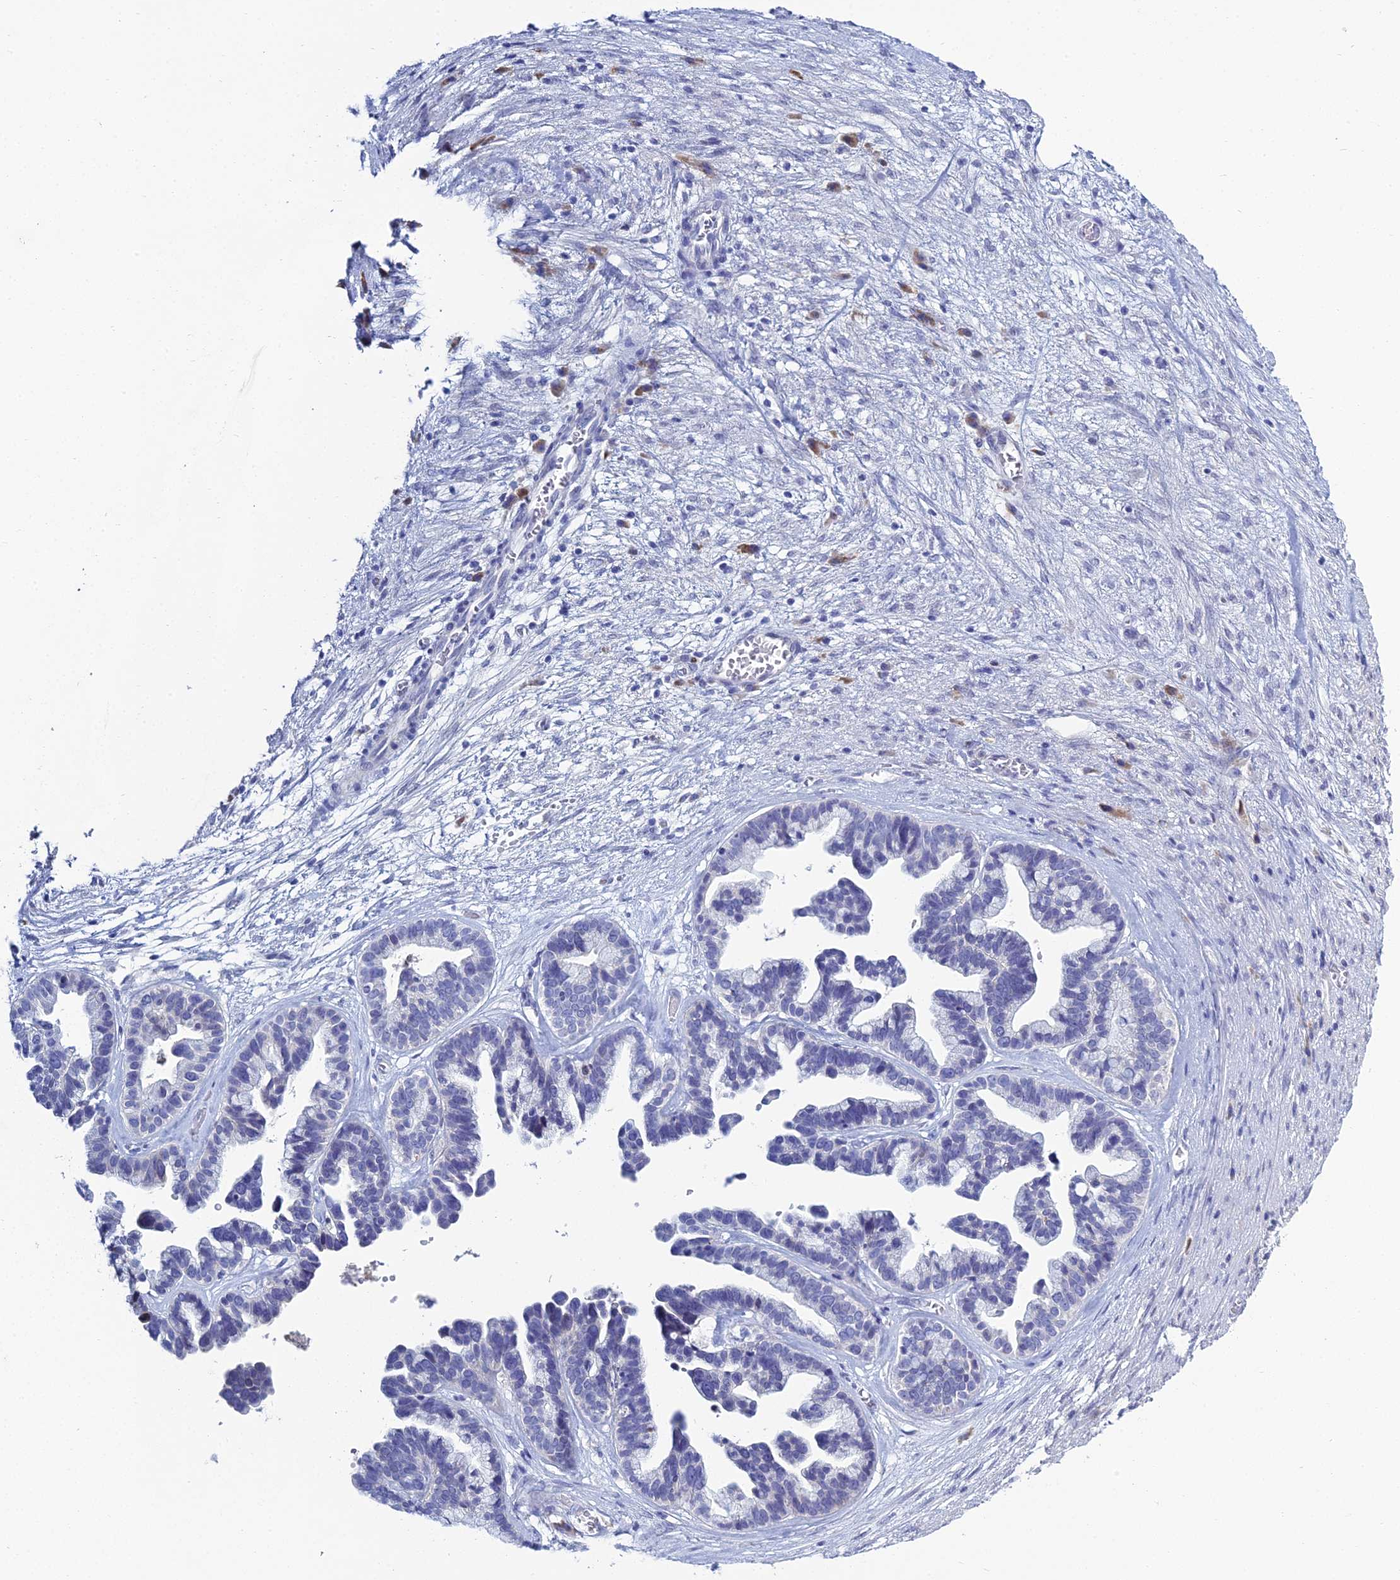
{"staining": {"intensity": "negative", "quantity": "none", "location": "none"}, "tissue": "ovarian cancer", "cell_type": "Tumor cells", "image_type": "cancer", "snomed": [{"axis": "morphology", "description": "Cystadenocarcinoma, serous, NOS"}, {"axis": "topography", "description": "Ovary"}], "caption": "Photomicrograph shows no protein expression in tumor cells of serous cystadenocarcinoma (ovarian) tissue.", "gene": "MUC13", "patient": {"sex": "female", "age": 56}}